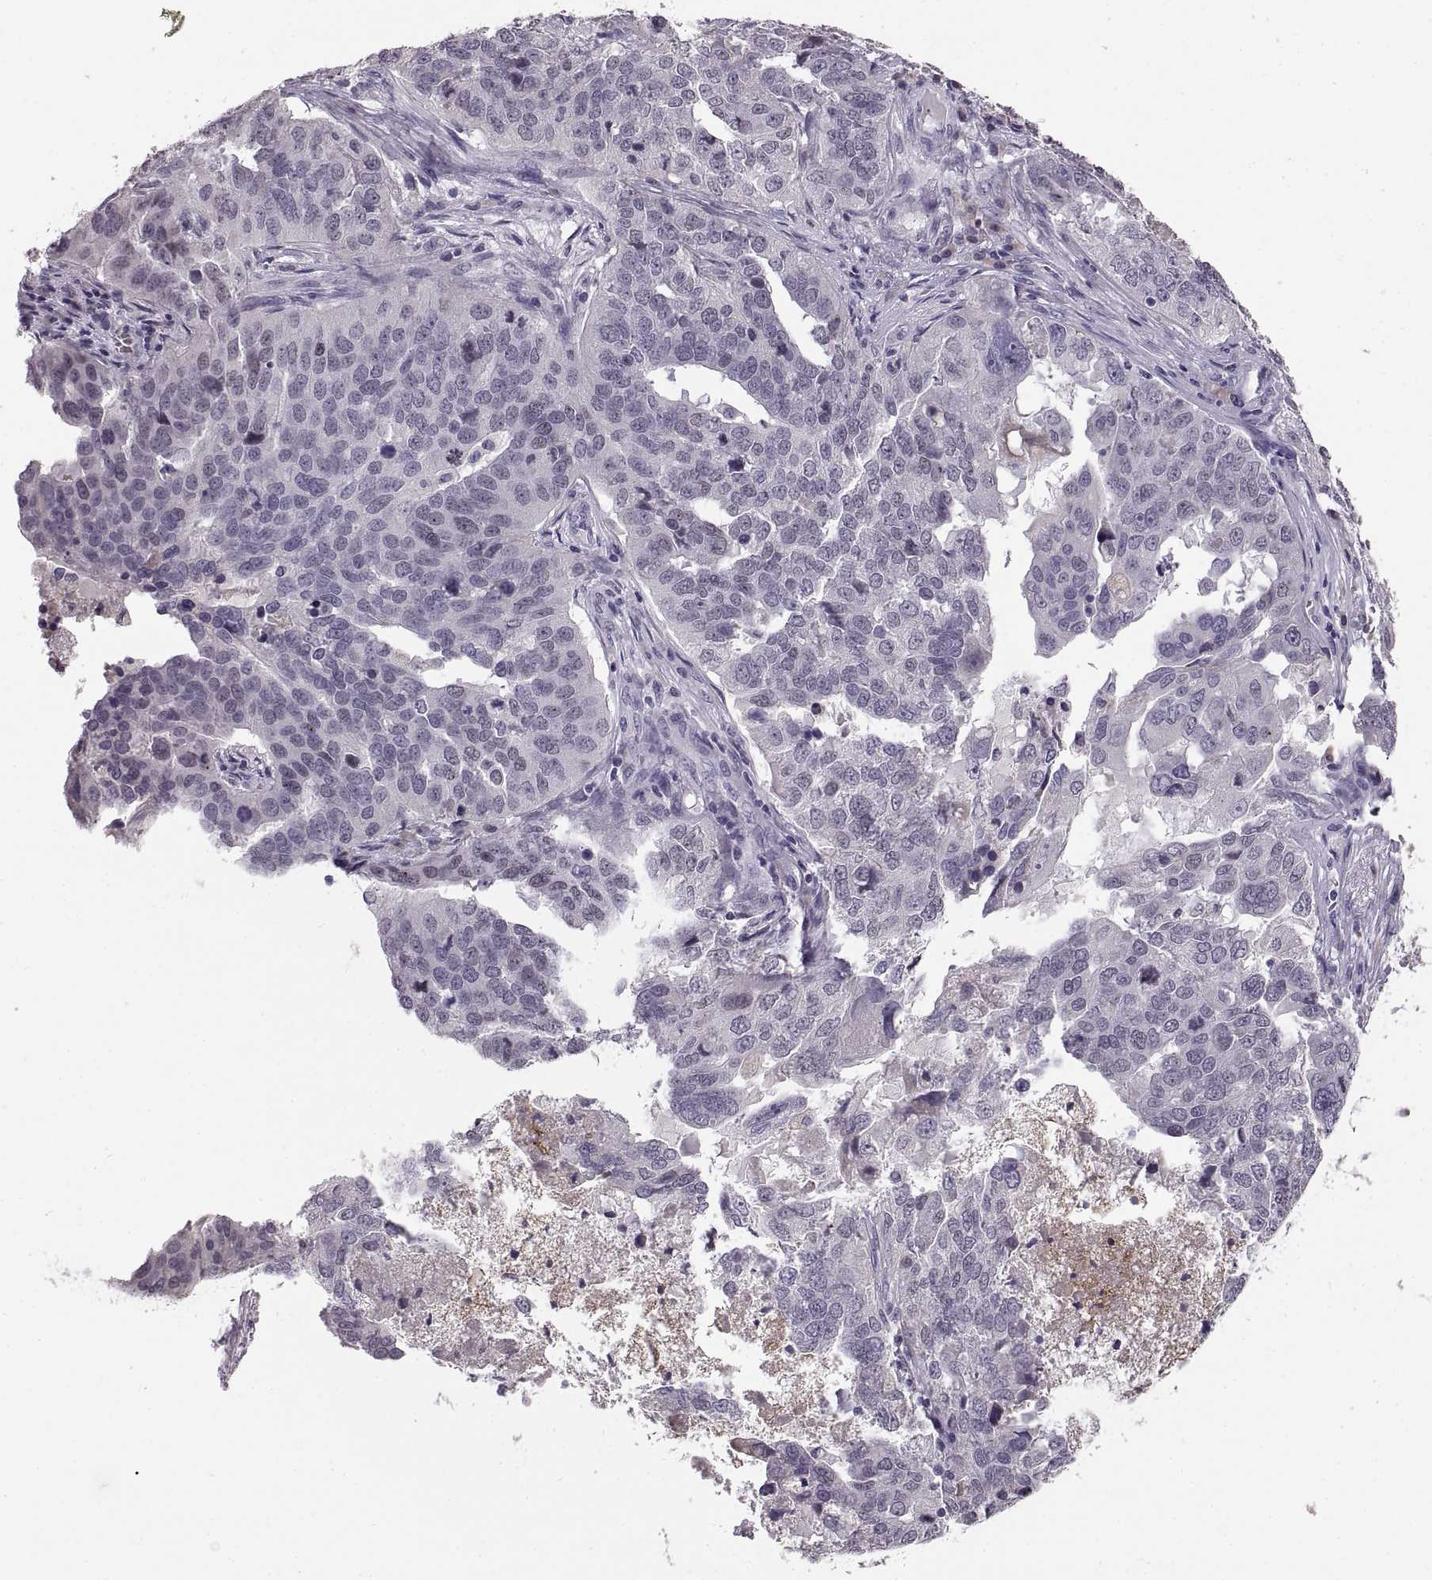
{"staining": {"intensity": "negative", "quantity": "none", "location": "none"}, "tissue": "ovarian cancer", "cell_type": "Tumor cells", "image_type": "cancer", "snomed": [{"axis": "morphology", "description": "Carcinoma, endometroid"}, {"axis": "topography", "description": "Soft tissue"}, {"axis": "topography", "description": "Ovary"}], "caption": "Tumor cells show no significant expression in endometroid carcinoma (ovarian). (DAB (3,3'-diaminobenzidine) immunohistochemistry, high magnification).", "gene": "MAGEB18", "patient": {"sex": "female", "age": 52}}